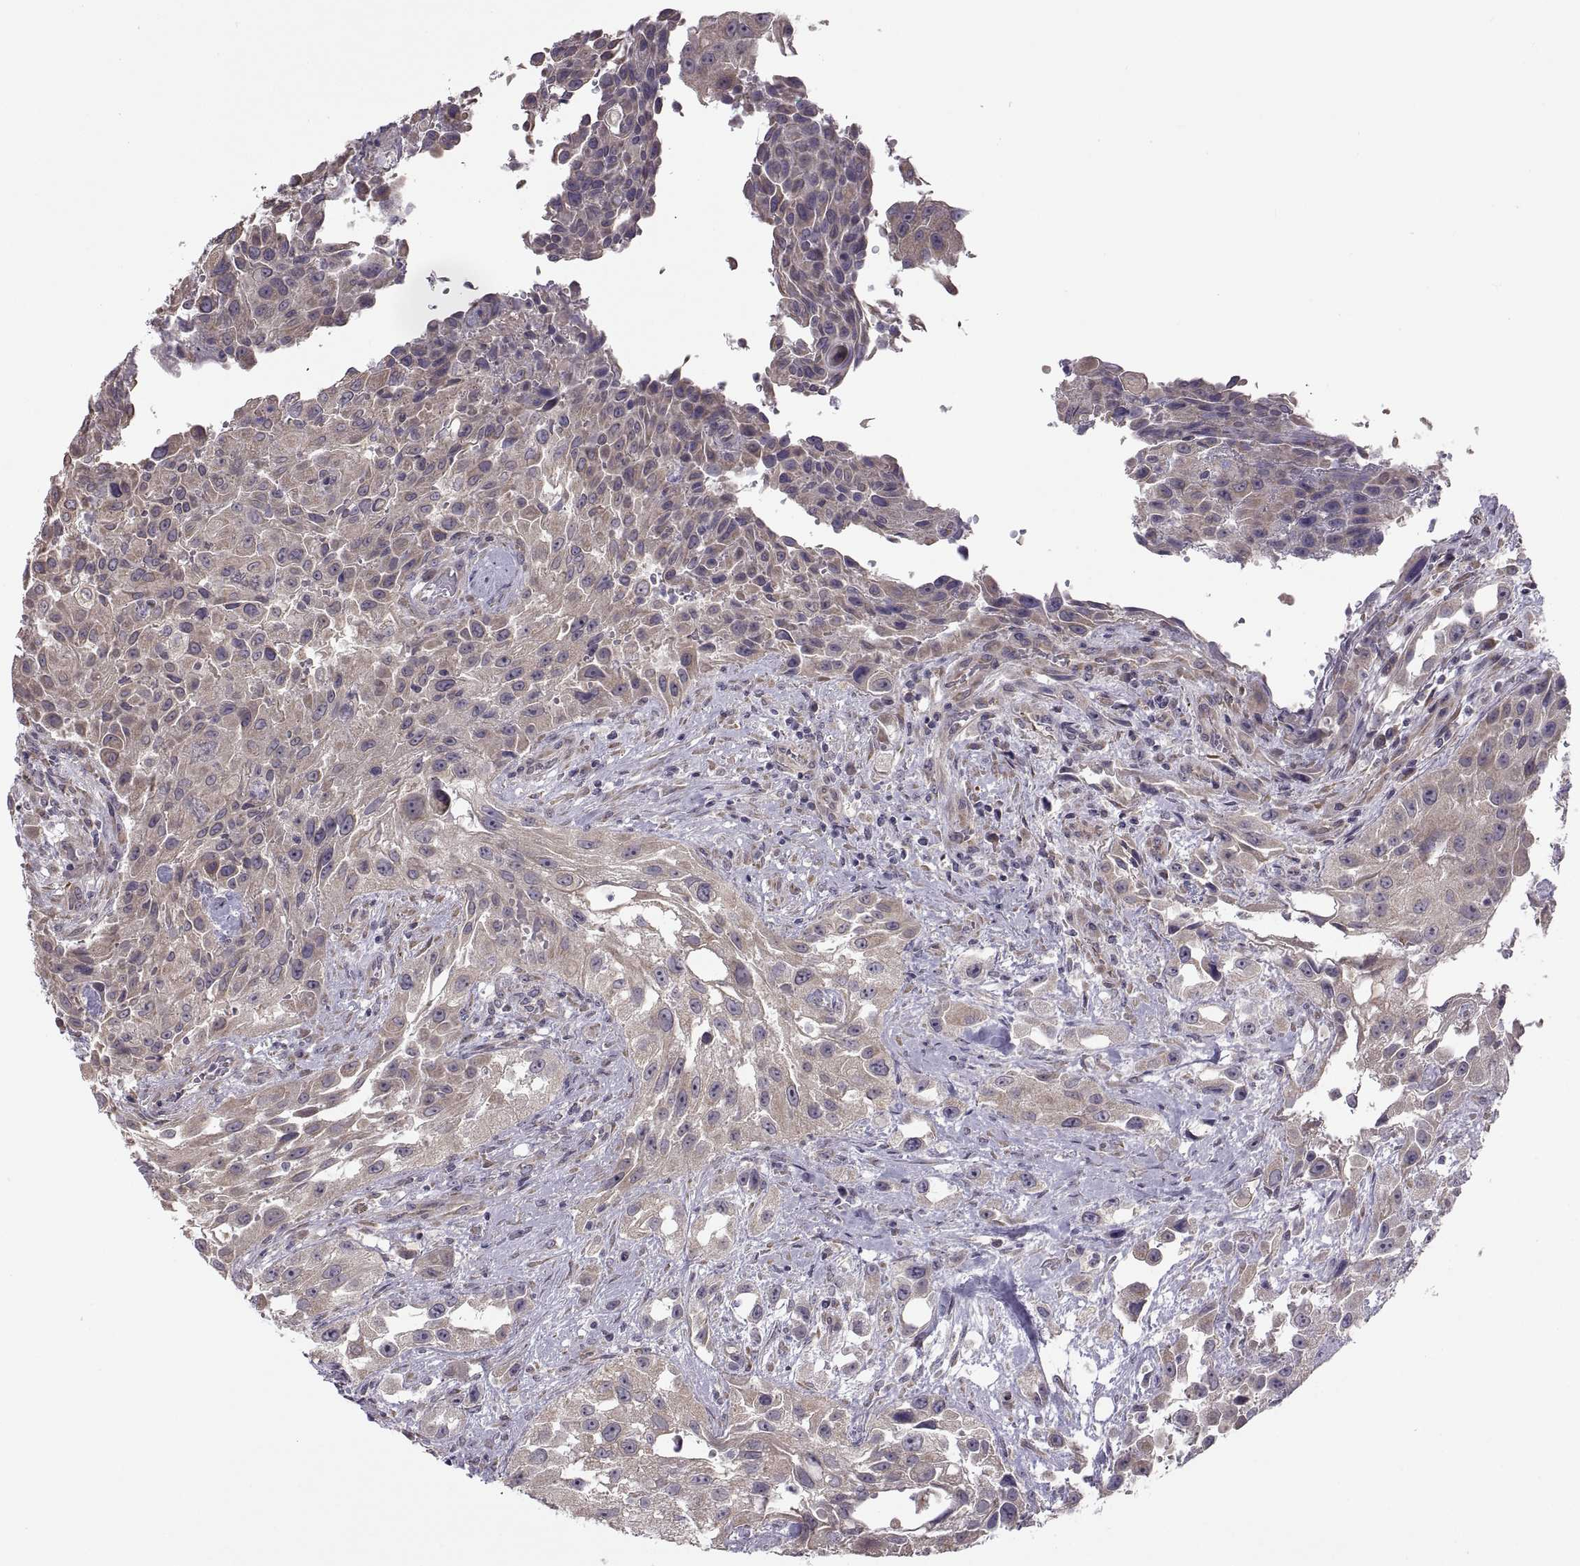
{"staining": {"intensity": "weak", "quantity": "25%-75%", "location": "cytoplasmic/membranous"}, "tissue": "urothelial cancer", "cell_type": "Tumor cells", "image_type": "cancer", "snomed": [{"axis": "morphology", "description": "Urothelial carcinoma, High grade"}, {"axis": "topography", "description": "Urinary bladder"}], "caption": "This micrograph exhibits urothelial carcinoma (high-grade) stained with IHC to label a protein in brown. The cytoplasmic/membranous of tumor cells show weak positivity for the protein. Nuclei are counter-stained blue.", "gene": "ACSBG2", "patient": {"sex": "male", "age": 79}}